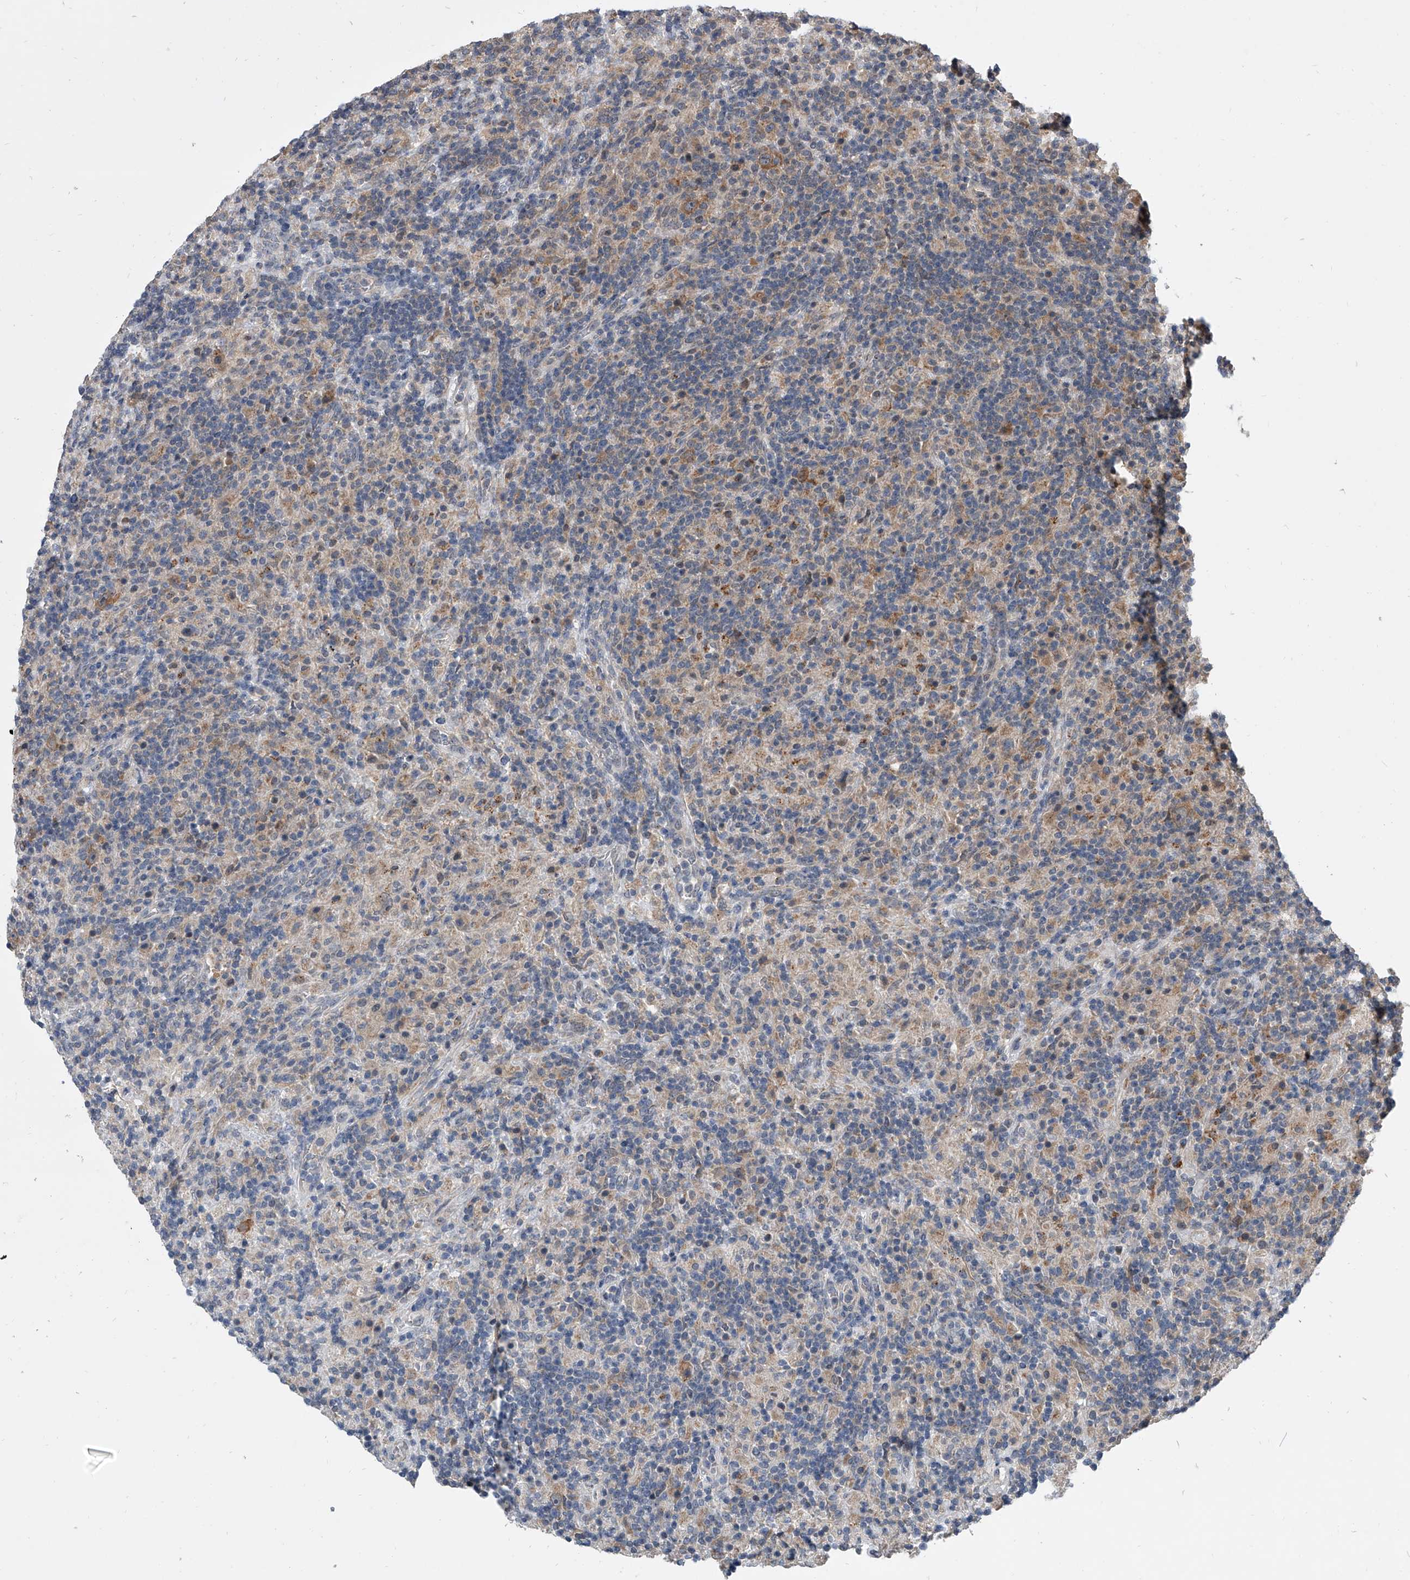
{"staining": {"intensity": "moderate", "quantity": "25%-75%", "location": "cytoplasmic/membranous"}, "tissue": "lymphoma", "cell_type": "Tumor cells", "image_type": "cancer", "snomed": [{"axis": "morphology", "description": "Hodgkin's disease, NOS"}, {"axis": "topography", "description": "Lymph node"}], "caption": "Immunohistochemical staining of human Hodgkin's disease reveals medium levels of moderate cytoplasmic/membranous staining in about 25%-75% of tumor cells.", "gene": "GEMIN8", "patient": {"sex": "male", "age": 70}}